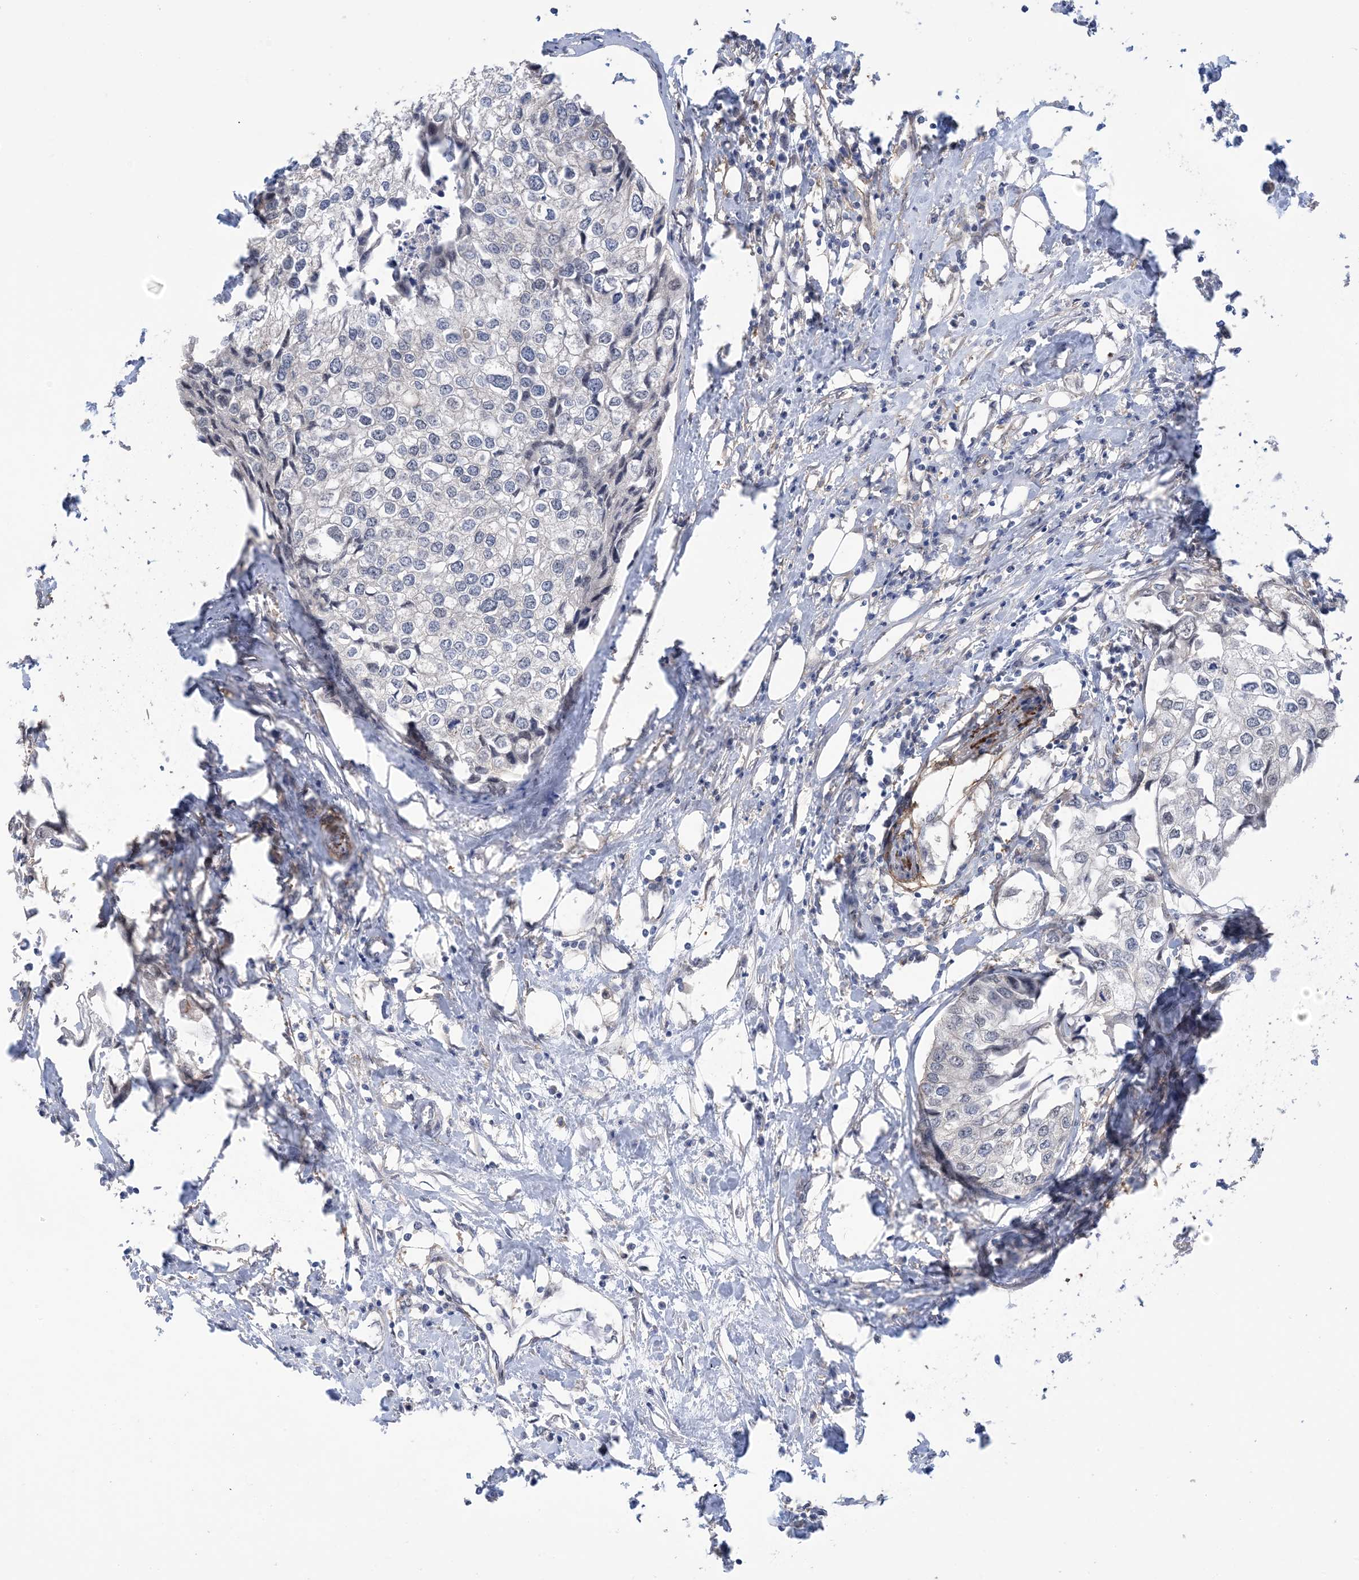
{"staining": {"intensity": "negative", "quantity": "none", "location": "none"}, "tissue": "urothelial cancer", "cell_type": "Tumor cells", "image_type": "cancer", "snomed": [{"axis": "morphology", "description": "Urothelial carcinoma, High grade"}, {"axis": "topography", "description": "Urinary bladder"}], "caption": "An immunohistochemistry (IHC) micrograph of urothelial cancer is shown. There is no staining in tumor cells of urothelial cancer.", "gene": "ZNF8", "patient": {"sex": "male", "age": 64}}